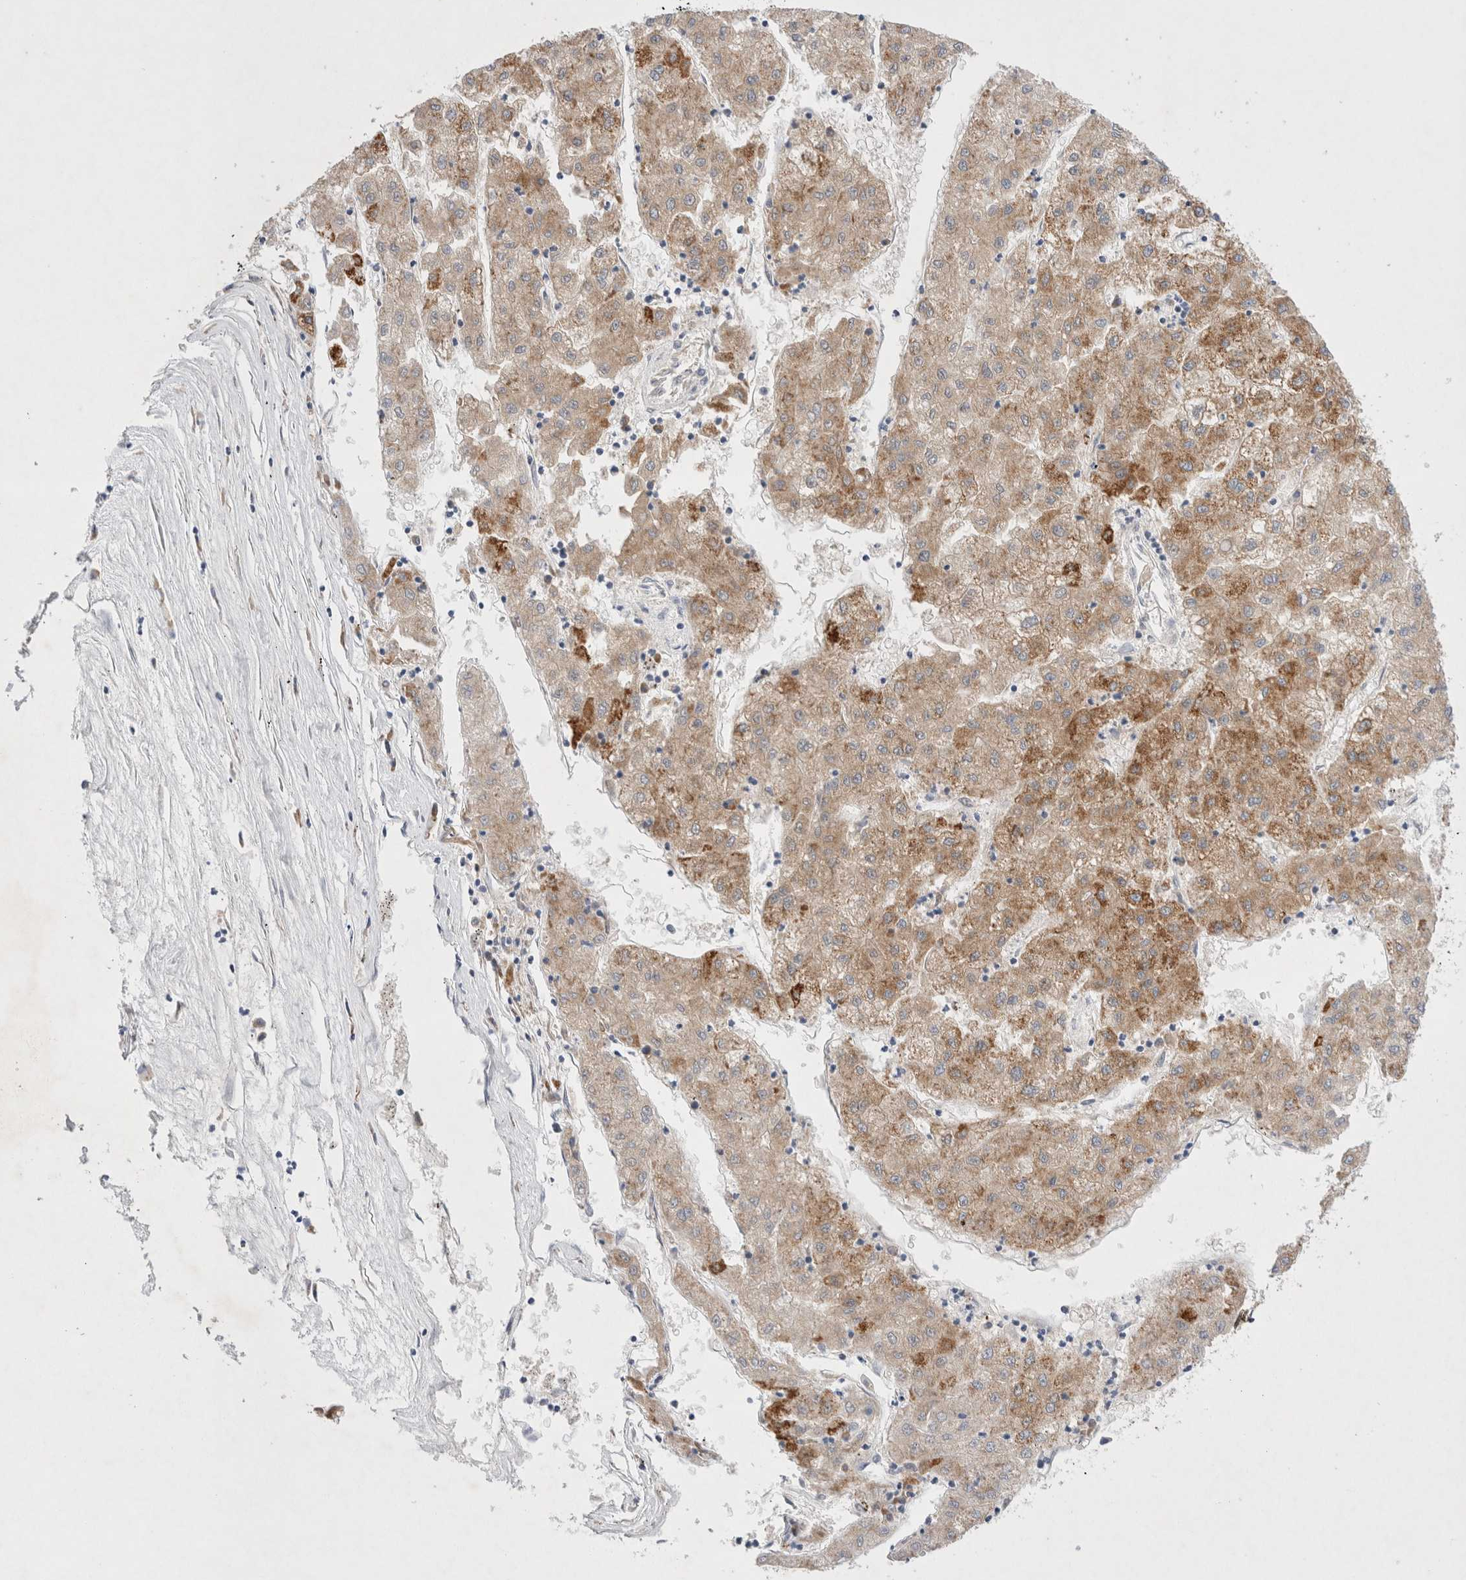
{"staining": {"intensity": "moderate", "quantity": ">75%", "location": "cytoplasmic/membranous"}, "tissue": "liver cancer", "cell_type": "Tumor cells", "image_type": "cancer", "snomed": [{"axis": "morphology", "description": "Carcinoma, Hepatocellular, NOS"}, {"axis": "topography", "description": "Liver"}], "caption": "A histopathology image of human liver cancer stained for a protein demonstrates moderate cytoplasmic/membranous brown staining in tumor cells. (DAB (3,3'-diaminobenzidine) IHC, brown staining for protein, blue staining for nuclei).", "gene": "RBM12B", "patient": {"sex": "male", "age": 72}}